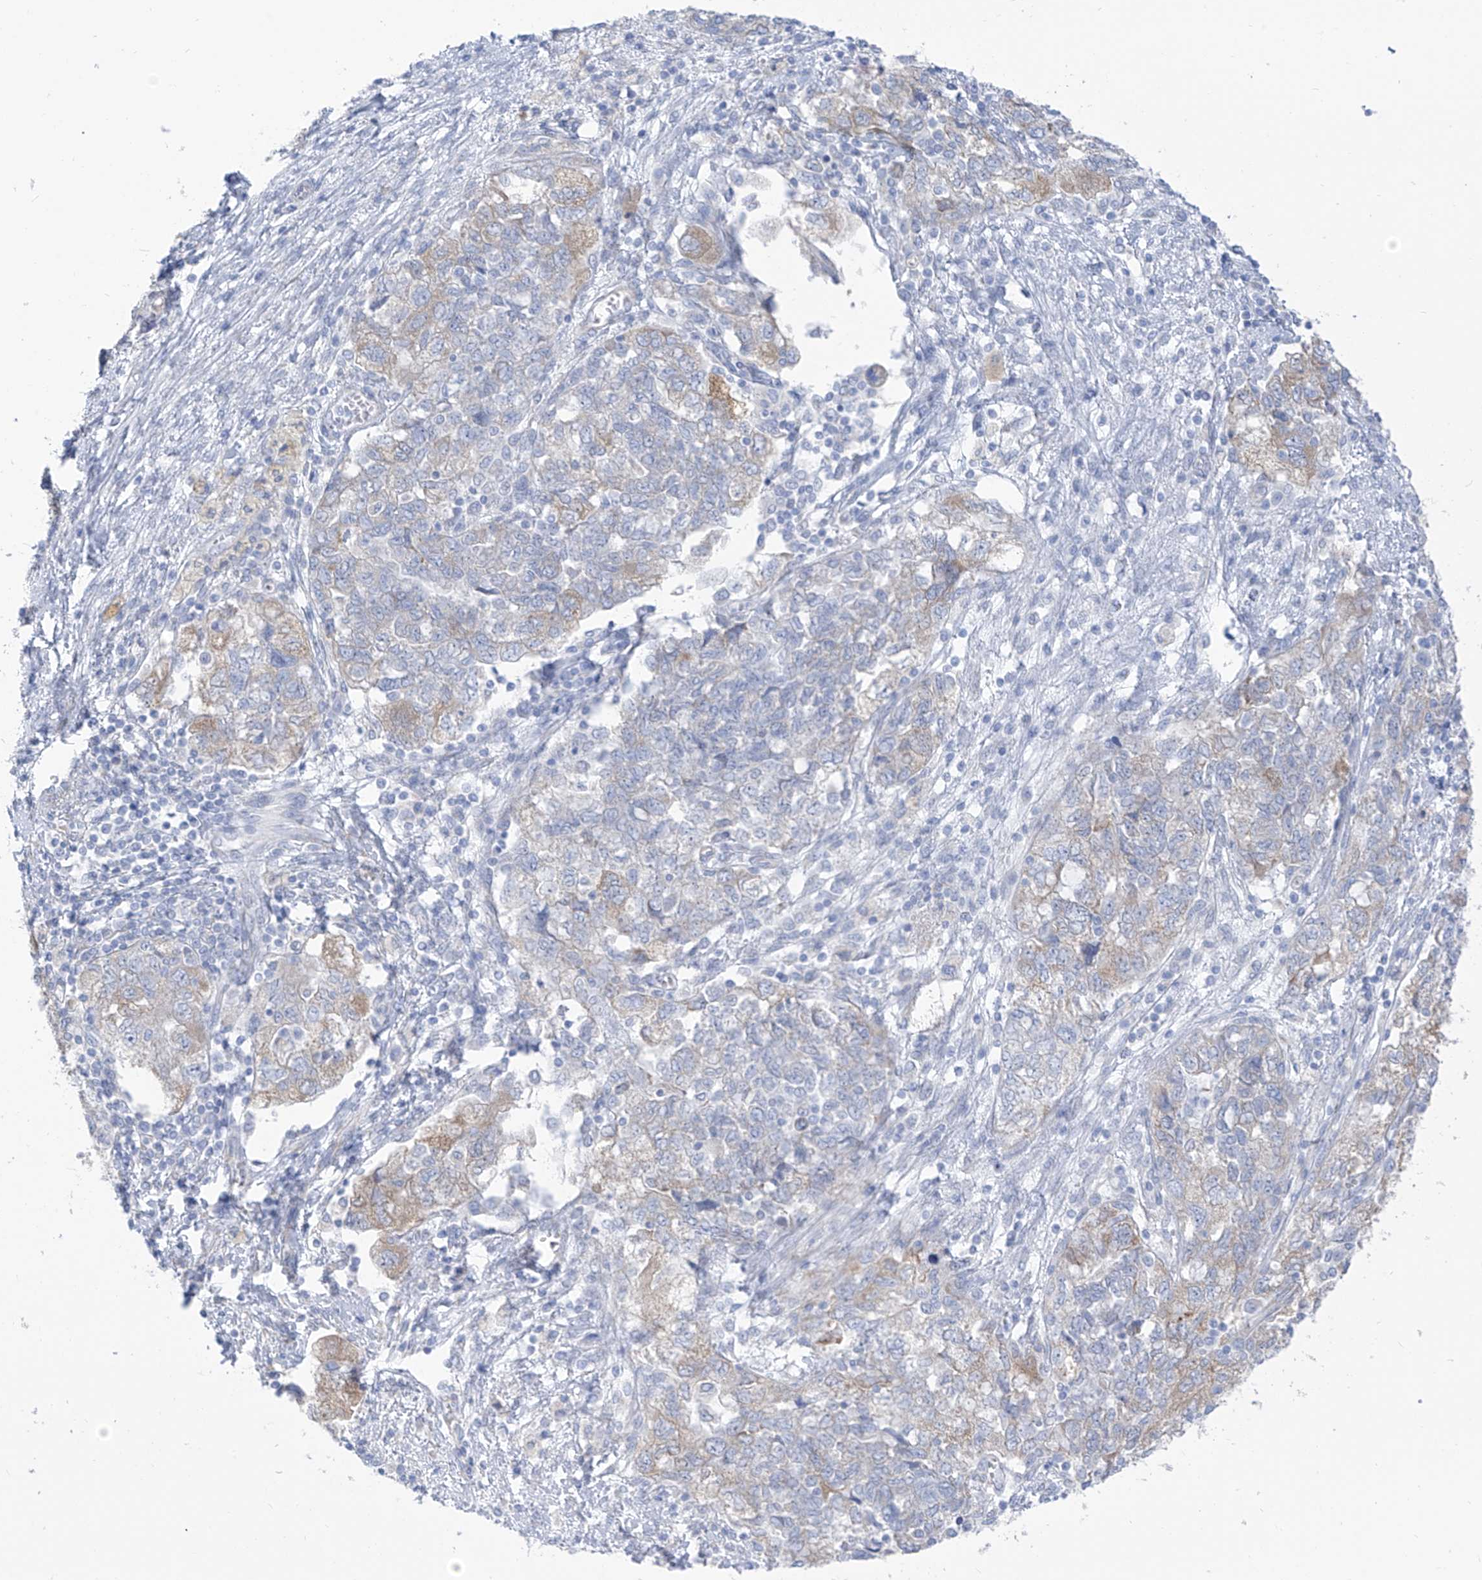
{"staining": {"intensity": "moderate", "quantity": "<25%", "location": "cytoplasmic/membranous"}, "tissue": "ovarian cancer", "cell_type": "Tumor cells", "image_type": "cancer", "snomed": [{"axis": "morphology", "description": "Carcinoma, NOS"}, {"axis": "morphology", "description": "Cystadenocarcinoma, serous, NOS"}, {"axis": "topography", "description": "Ovary"}], "caption": "Ovarian cancer (serous cystadenocarcinoma) stained for a protein reveals moderate cytoplasmic/membranous positivity in tumor cells.", "gene": "RCN2", "patient": {"sex": "female", "age": 69}}